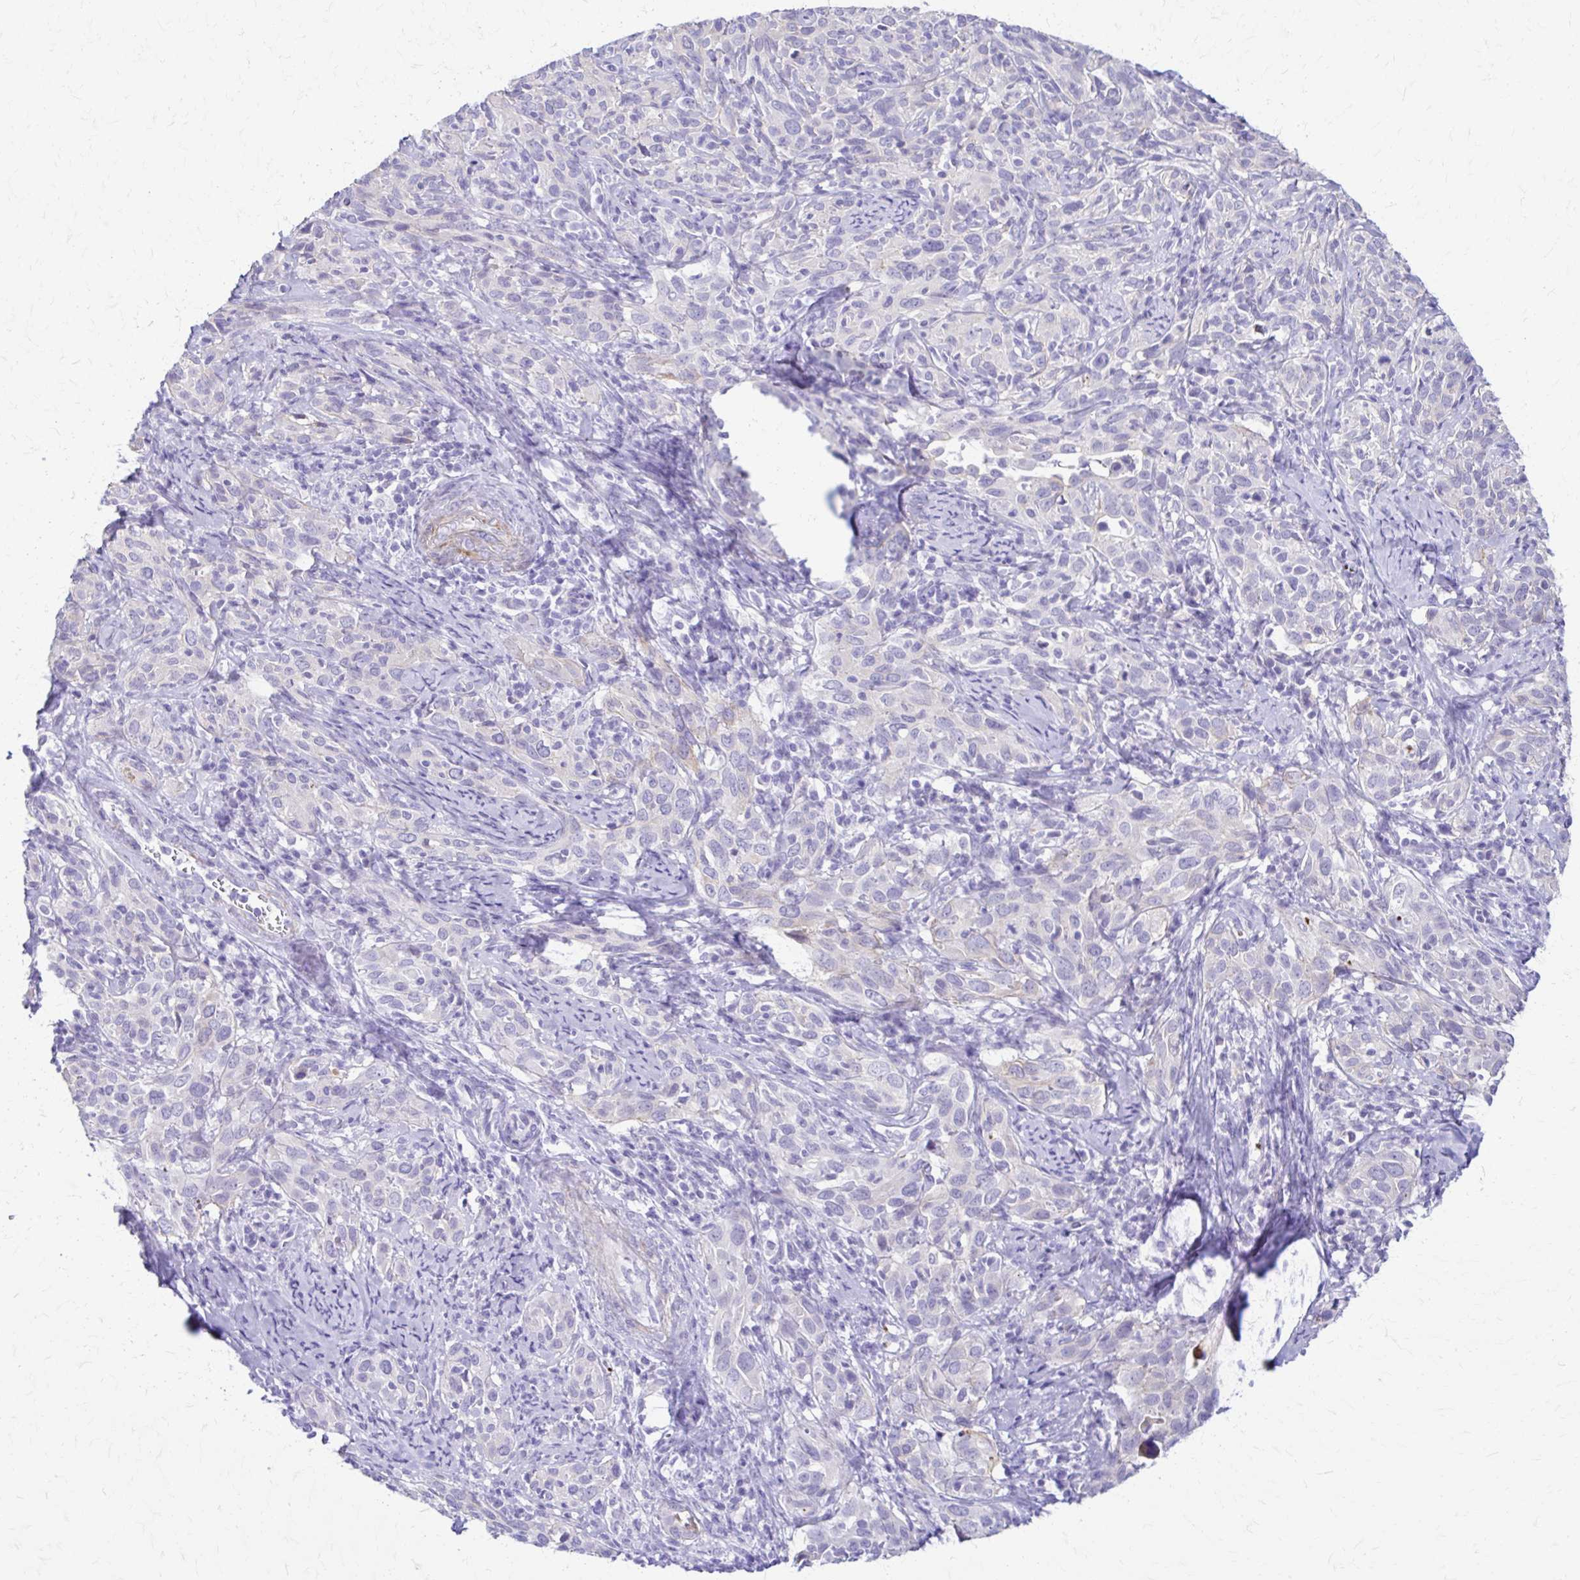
{"staining": {"intensity": "negative", "quantity": "none", "location": "none"}, "tissue": "cervical cancer", "cell_type": "Tumor cells", "image_type": "cancer", "snomed": [{"axis": "morphology", "description": "Normal tissue, NOS"}, {"axis": "morphology", "description": "Squamous cell carcinoma, NOS"}, {"axis": "topography", "description": "Cervix"}], "caption": "Photomicrograph shows no protein staining in tumor cells of cervical cancer tissue.", "gene": "DSP", "patient": {"sex": "female", "age": 51}}